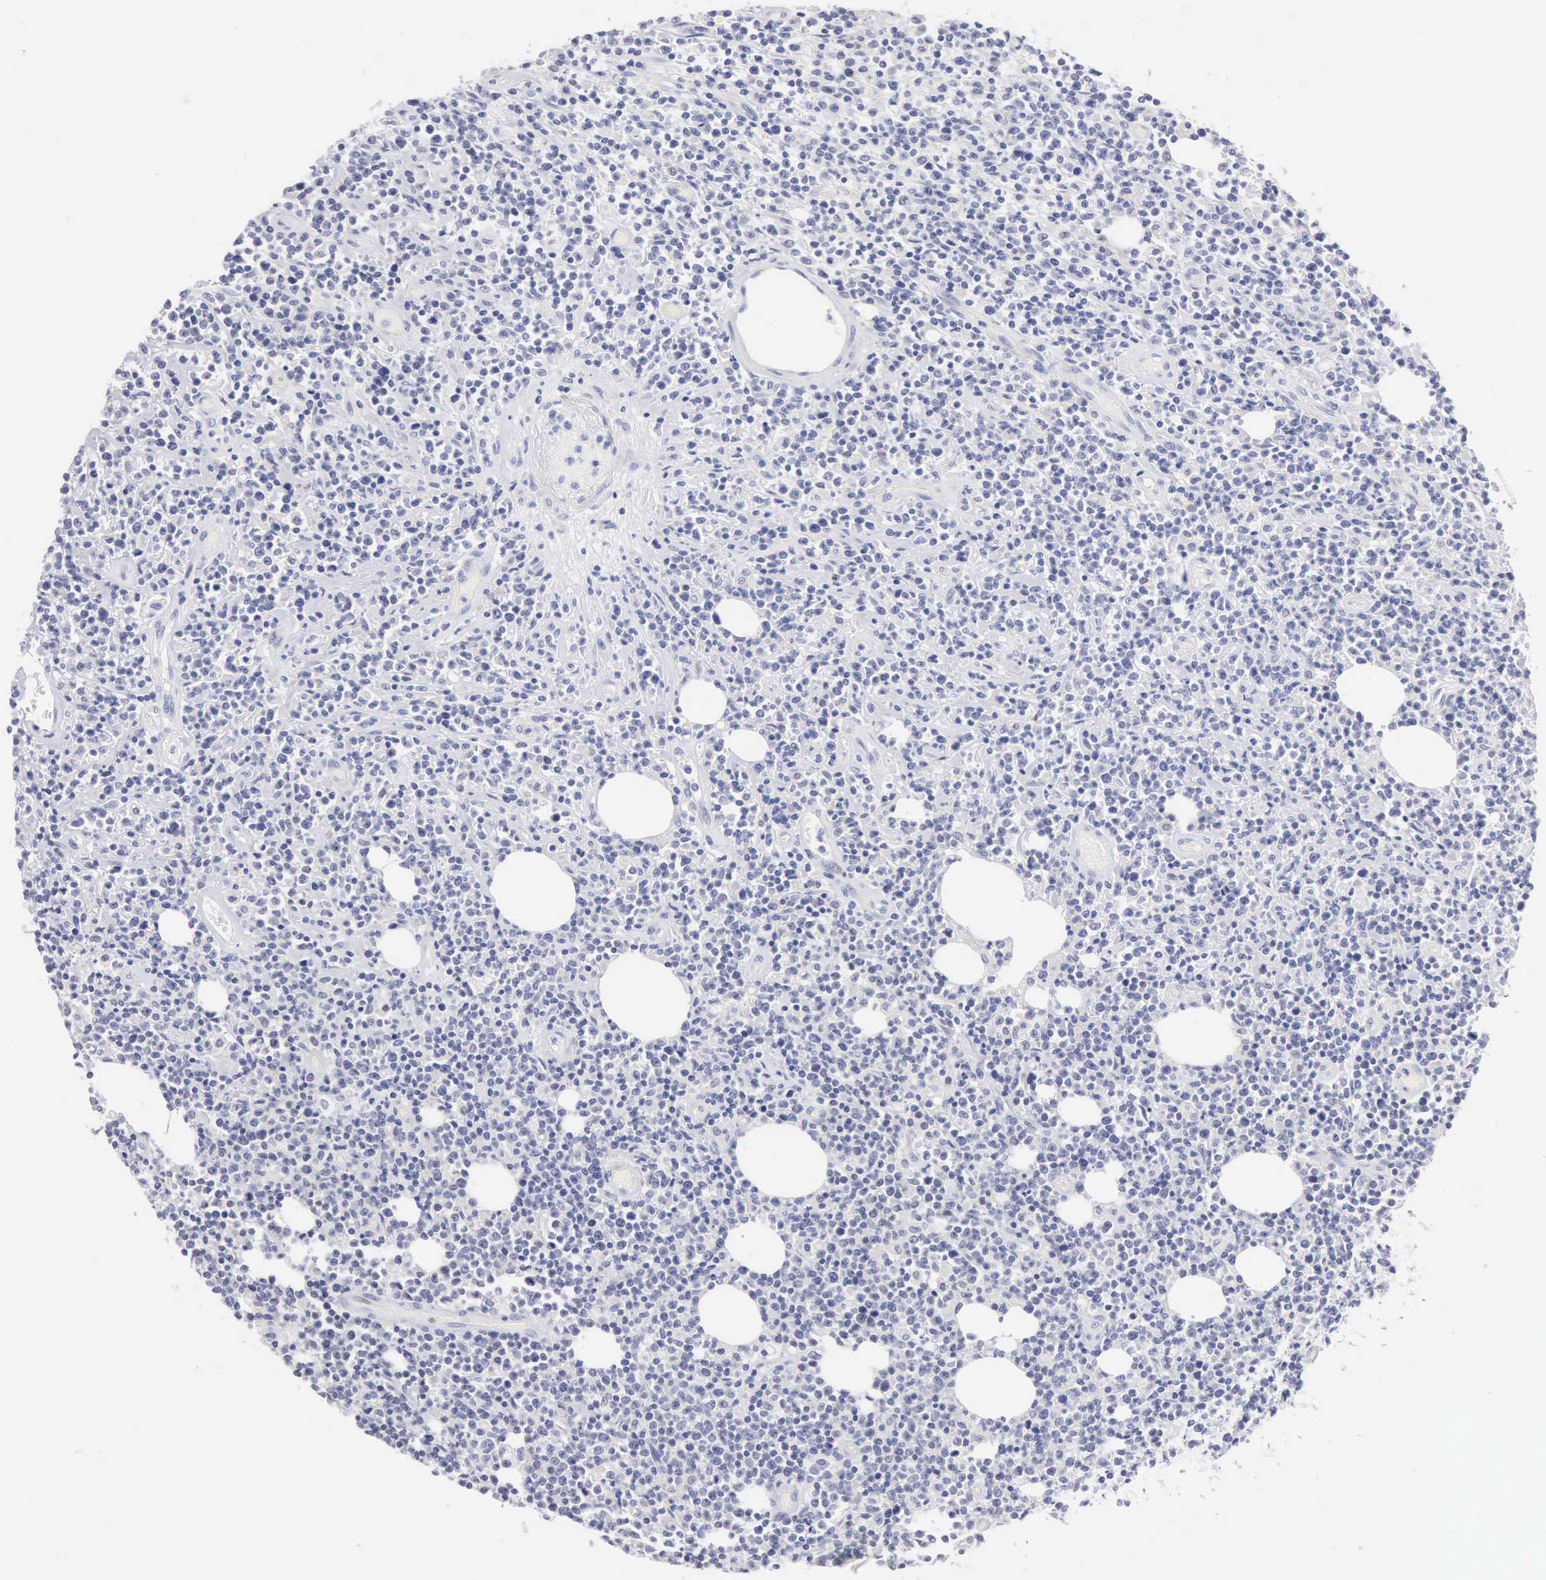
{"staining": {"intensity": "negative", "quantity": "none", "location": "none"}, "tissue": "lymphoma", "cell_type": "Tumor cells", "image_type": "cancer", "snomed": [{"axis": "morphology", "description": "Malignant lymphoma, non-Hodgkin's type, High grade"}, {"axis": "topography", "description": "Colon"}], "caption": "Immunohistochemistry micrograph of neoplastic tissue: human malignant lymphoma, non-Hodgkin's type (high-grade) stained with DAB (3,3'-diaminobenzidine) reveals no significant protein staining in tumor cells. (DAB (3,3'-diaminobenzidine) IHC, high magnification).", "gene": "ANGEL1", "patient": {"sex": "male", "age": 82}}